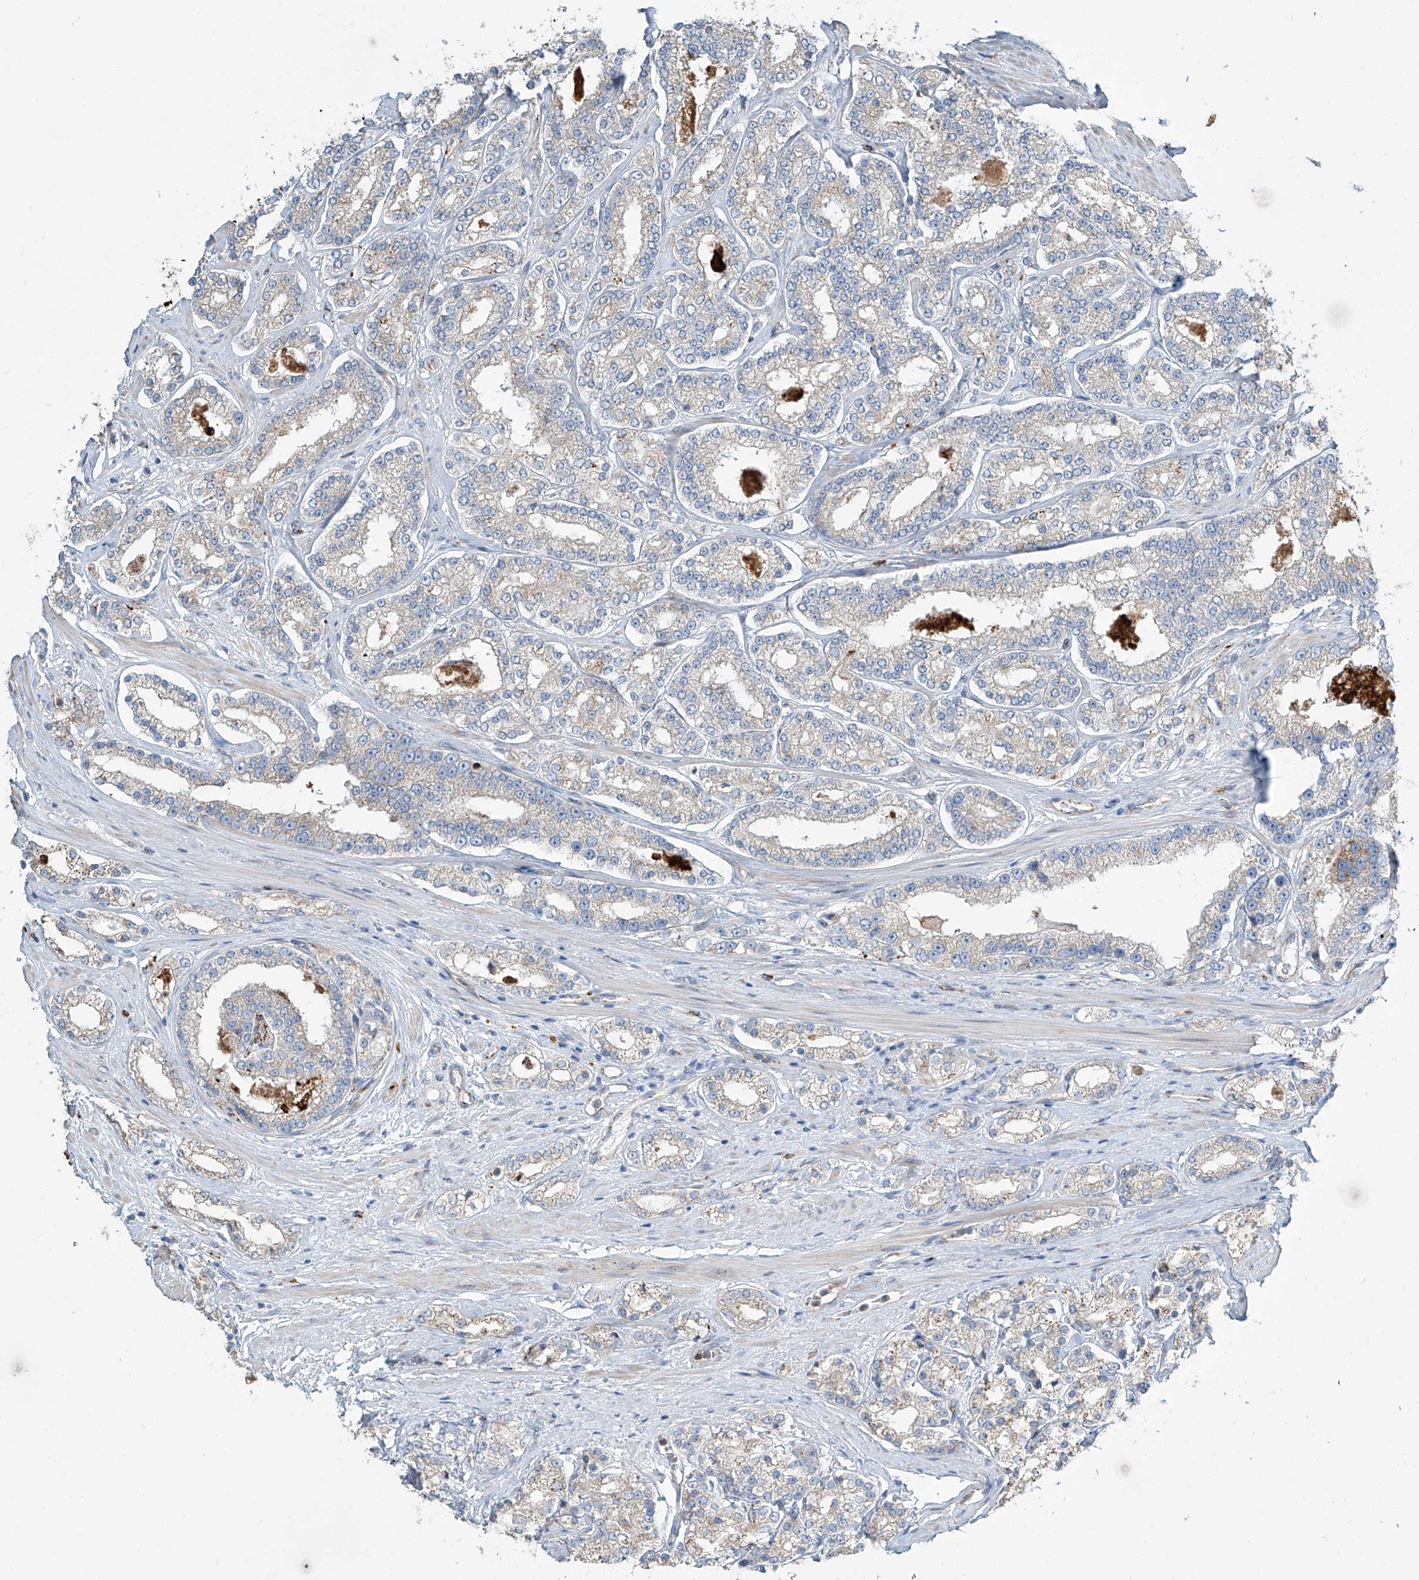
{"staining": {"intensity": "weak", "quantity": "<25%", "location": "cytoplasmic/membranous"}, "tissue": "prostate cancer", "cell_type": "Tumor cells", "image_type": "cancer", "snomed": [{"axis": "morphology", "description": "Normal tissue, NOS"}, {"axis": "morphology", "description": "Adenocarcinoma, High grade"}, {"axis": "topography", "description": "Prostate"}], "caption": "Prostate cancer was stained to show a protein in brown. There is no significant staining in tumor cells.", "gene": "CDH5", "patient": {"sex": "male", "age": 83}}